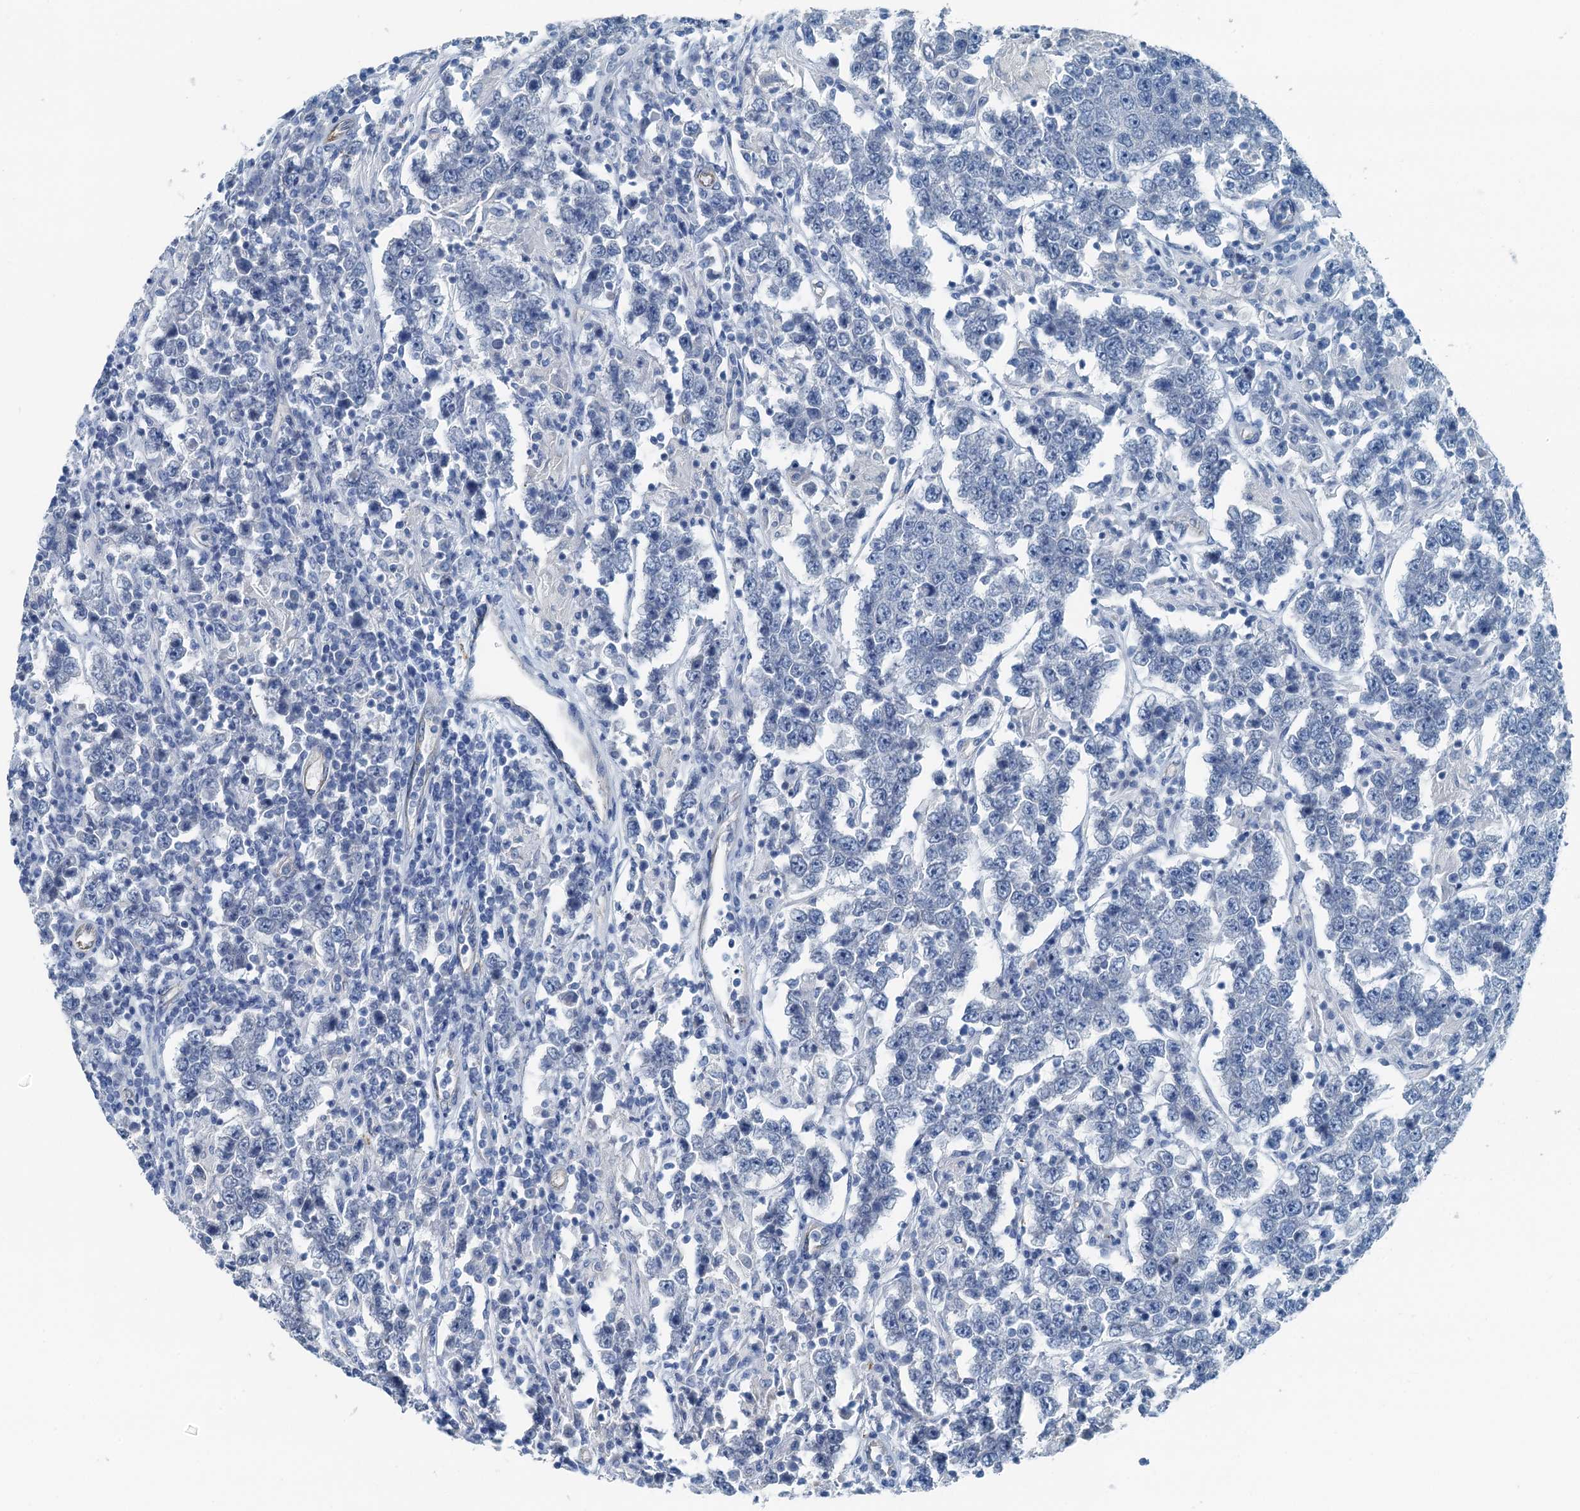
{"staining": {"intensity": "negative", "quantity": "none", "location": "none"}, "tissue": "testis cancer", "cell_type": "Tumor cells", "image_type": "cancer", "snomed": [{"axis": "morphology", "description": "Normal tissue, NOS"}, {"axis": "morphology", "description": "Urothelial carcinoma, High grade"}, {"axis": "morphology", "description": "Seminoma, NOS"}, {"axis": "morphology", "description": "Carcinoma, Embryonal, NOS"}, {"axis": "topography", "description": "Urinary bladder"}, {"axis": "topography", "description": "Testis"}], "caption": "High power microscopy micrograph of an IHC histopathology image of urothelial carcinoma (high-grade) (testis), revealing no significant expression in tumor cells. The staining was performed using DAB (3,3'-diaminobenzidine) to visualize the protein expression in brown, while the nuclei were stained in blue with hematoxylin (Magnification: 20x).", "gene": "GFOD2", "patient": {"sex": "male", "age": 41}}